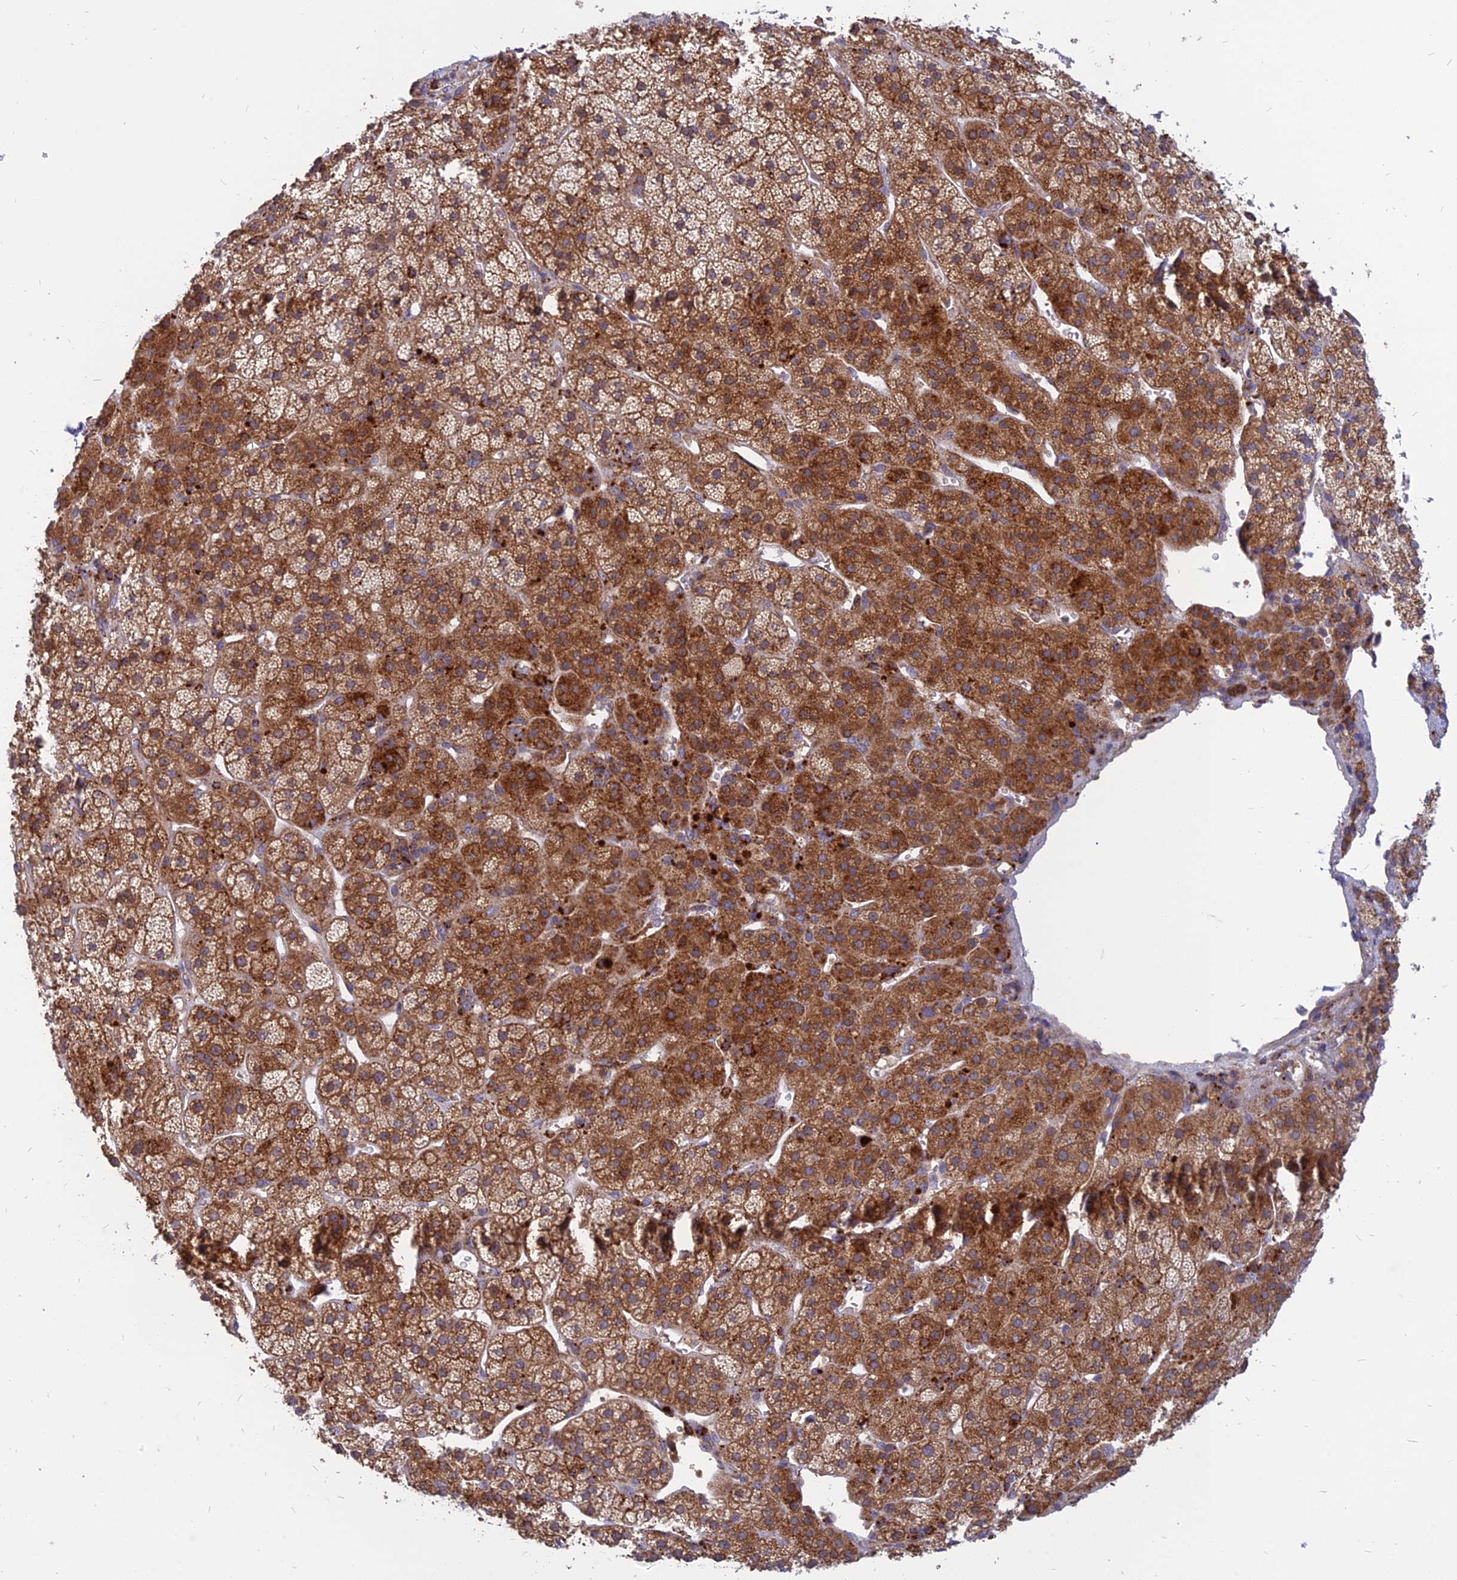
{"staining": {"intensity": "moderate", "quantity": ">75%", "location": "cytoplasmic/membranous"}, "tissue": "adrenal gland", "cell_type": "Glandular cells", "image_type": "normal", "snomed": [{"axis": "morphology", "description": "Normal tissue, NOS"}, {"axis": "topography", "description": "Adrenal gland"}], "caption": "A medium amount of moderate cytoplasmic/membranous positivity is identified in about >75% of glandular cells in unremarkable adrenal gland. The protein of interest is shown in brown color, while the nuclei are stained blue.", "gene": "PHKA2", "patient": {"sex": "female", "age": 70}}